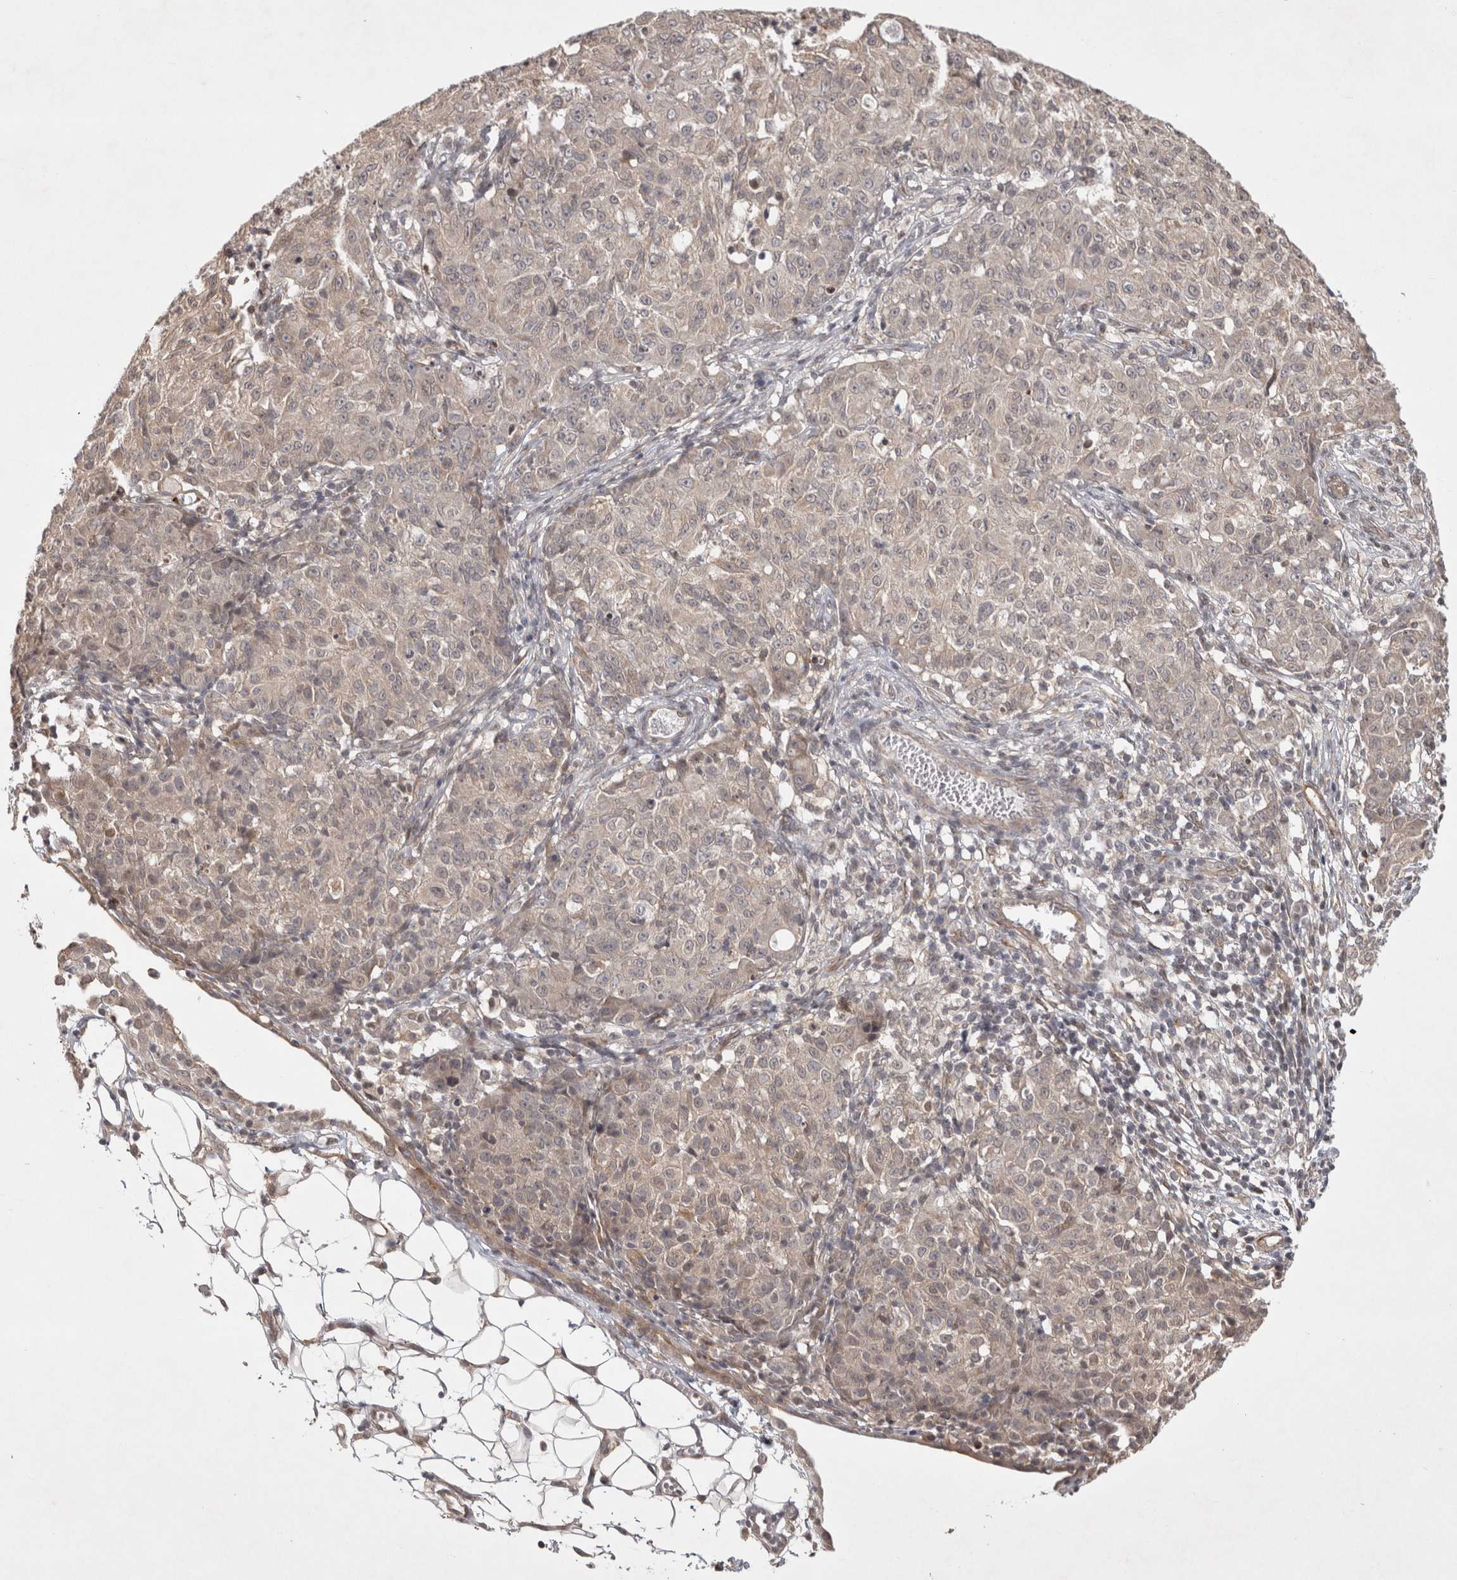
{"staining": {"intensity": "negative", "quantity": "none", "location": "none"}, "tissue": "ovarian cancer", "cell_type": "Tumor cells", "image_type": "cancer", "snomed": [{"axis": "morphology", "description": "Carcinoma, endometroid"}, {"axis": "topography", "description": "Ovary"}], "caption": "A micrograph of ovarian cancer stained for a protein reveals no brown staining in tumor cells.", "gene": "ZNF318", "patient": {"sex": "female", "age": 42}}